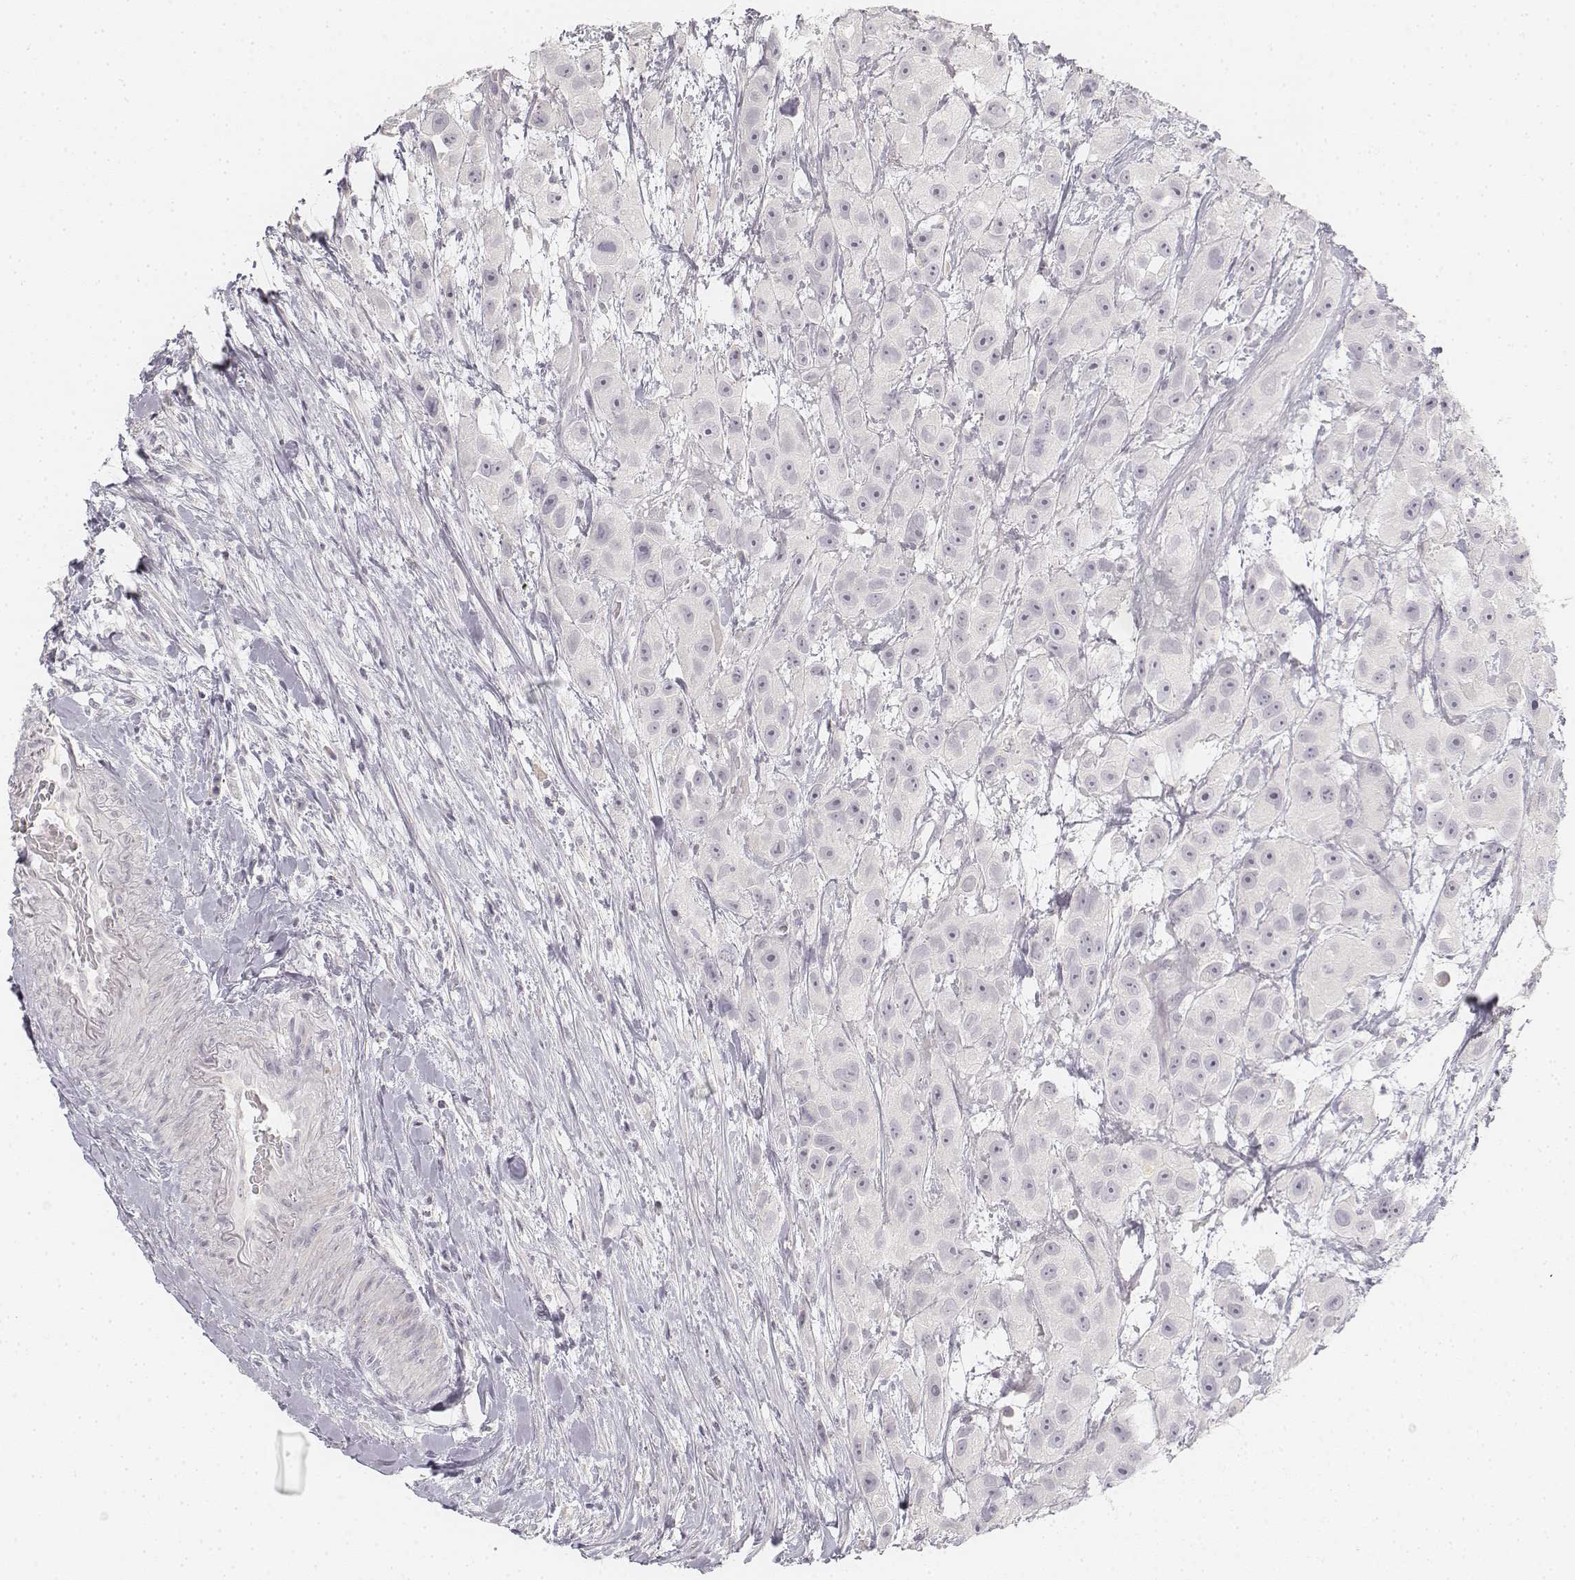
{"staining": {"intensity": "negative", "quantity": "none", "location": "none"}, "tissue": "urothelial cancer", "cell_type": "Tumor cells", "image_type": "cancer", "snomed": [{"axis": "morphology", "description": "Urothelial carcinoma, High grade"}, {"axis": "topography", "description": "Urinary bladder"}], "caption": "Immunohistochemistry (IHC) photomicrograph of human high-grade urothelial carcinoma stained for a protein (brown), which shows no expression in tumor cells.", "gene": "DSG4", "patient": {"sex": "male", "age": 79}}